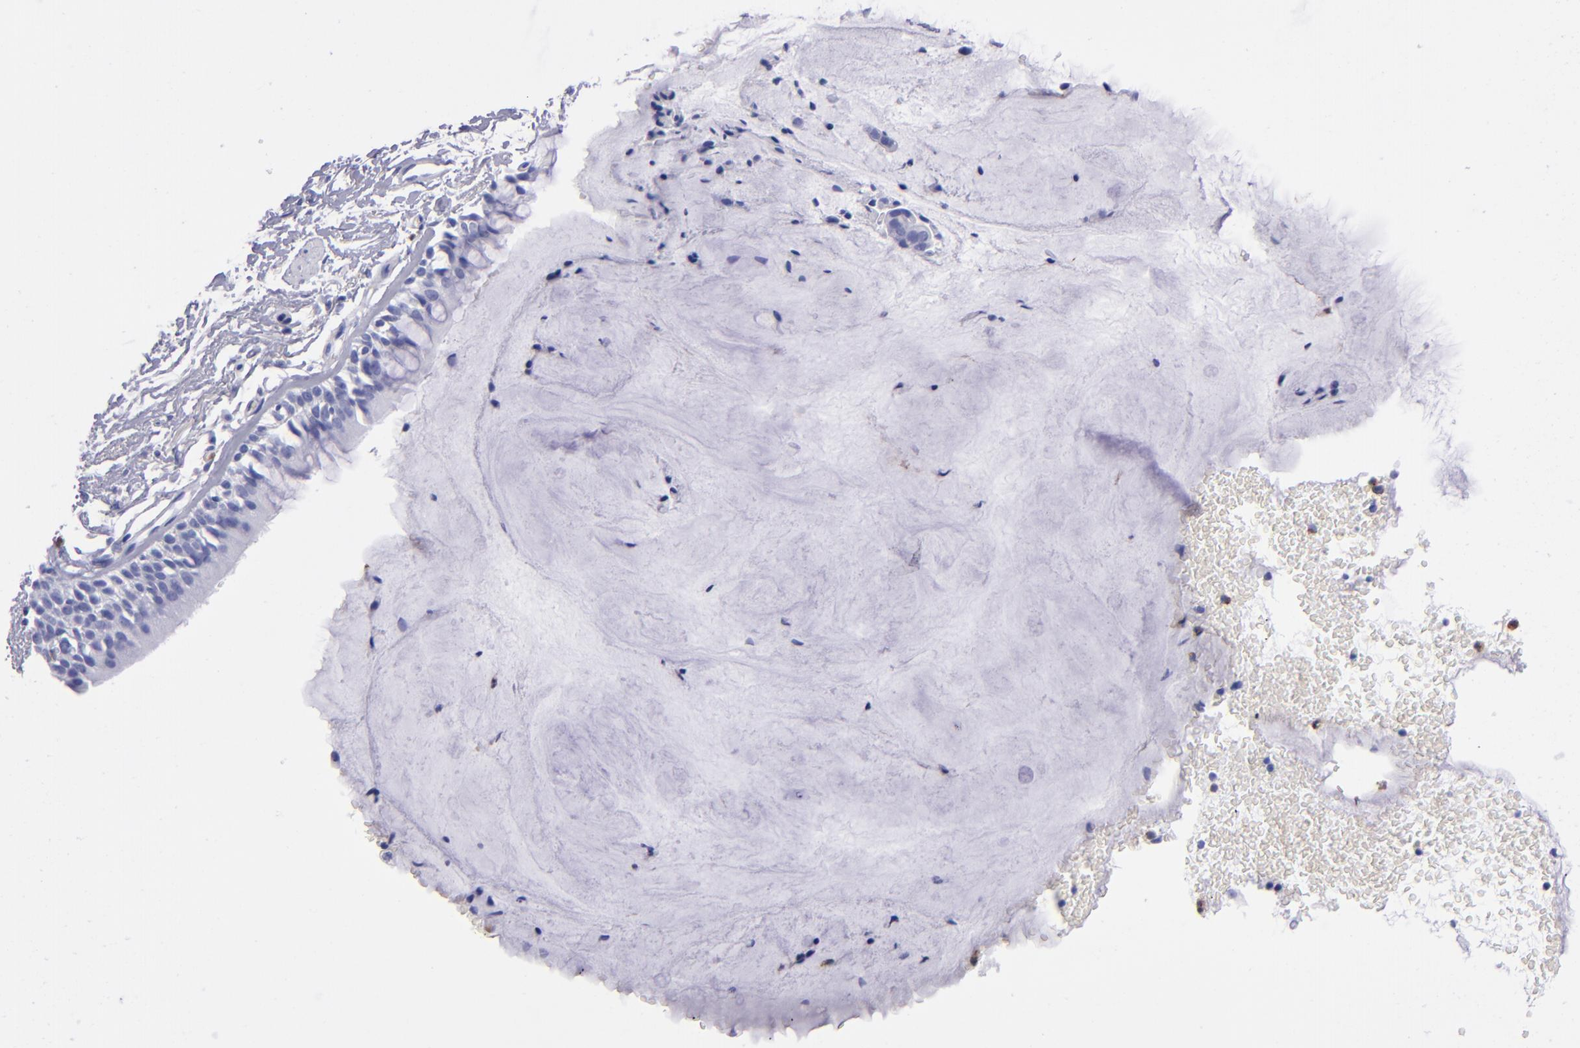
{"staining": {"intensity": "negative", "quantity": "none", "location": "none"}, "tissue": "bronchus", "cell_type": "Respiratory epithelial cells", "image_type": "normal", "snomed": [{"axis": "morphology", "description": "Normal tissue, NOS"}, {"axis": "topography", "description": "Lymph node of abdomen"}, {"axis": "topography", "description": "Lymph node of pelvis"}], "caption": "An immunohistochemistry (IHC) micrograph of benign bronchus is shown. There is no staining in respiratory epithelial cells of bronchus. (Brightfield microscopy of DAB (3,3'-diaminobenzidine) immunohistochemistry (IHC) at high magnification).", "gene": "CR1", "patient": {"sex": "female", "age": 65}}